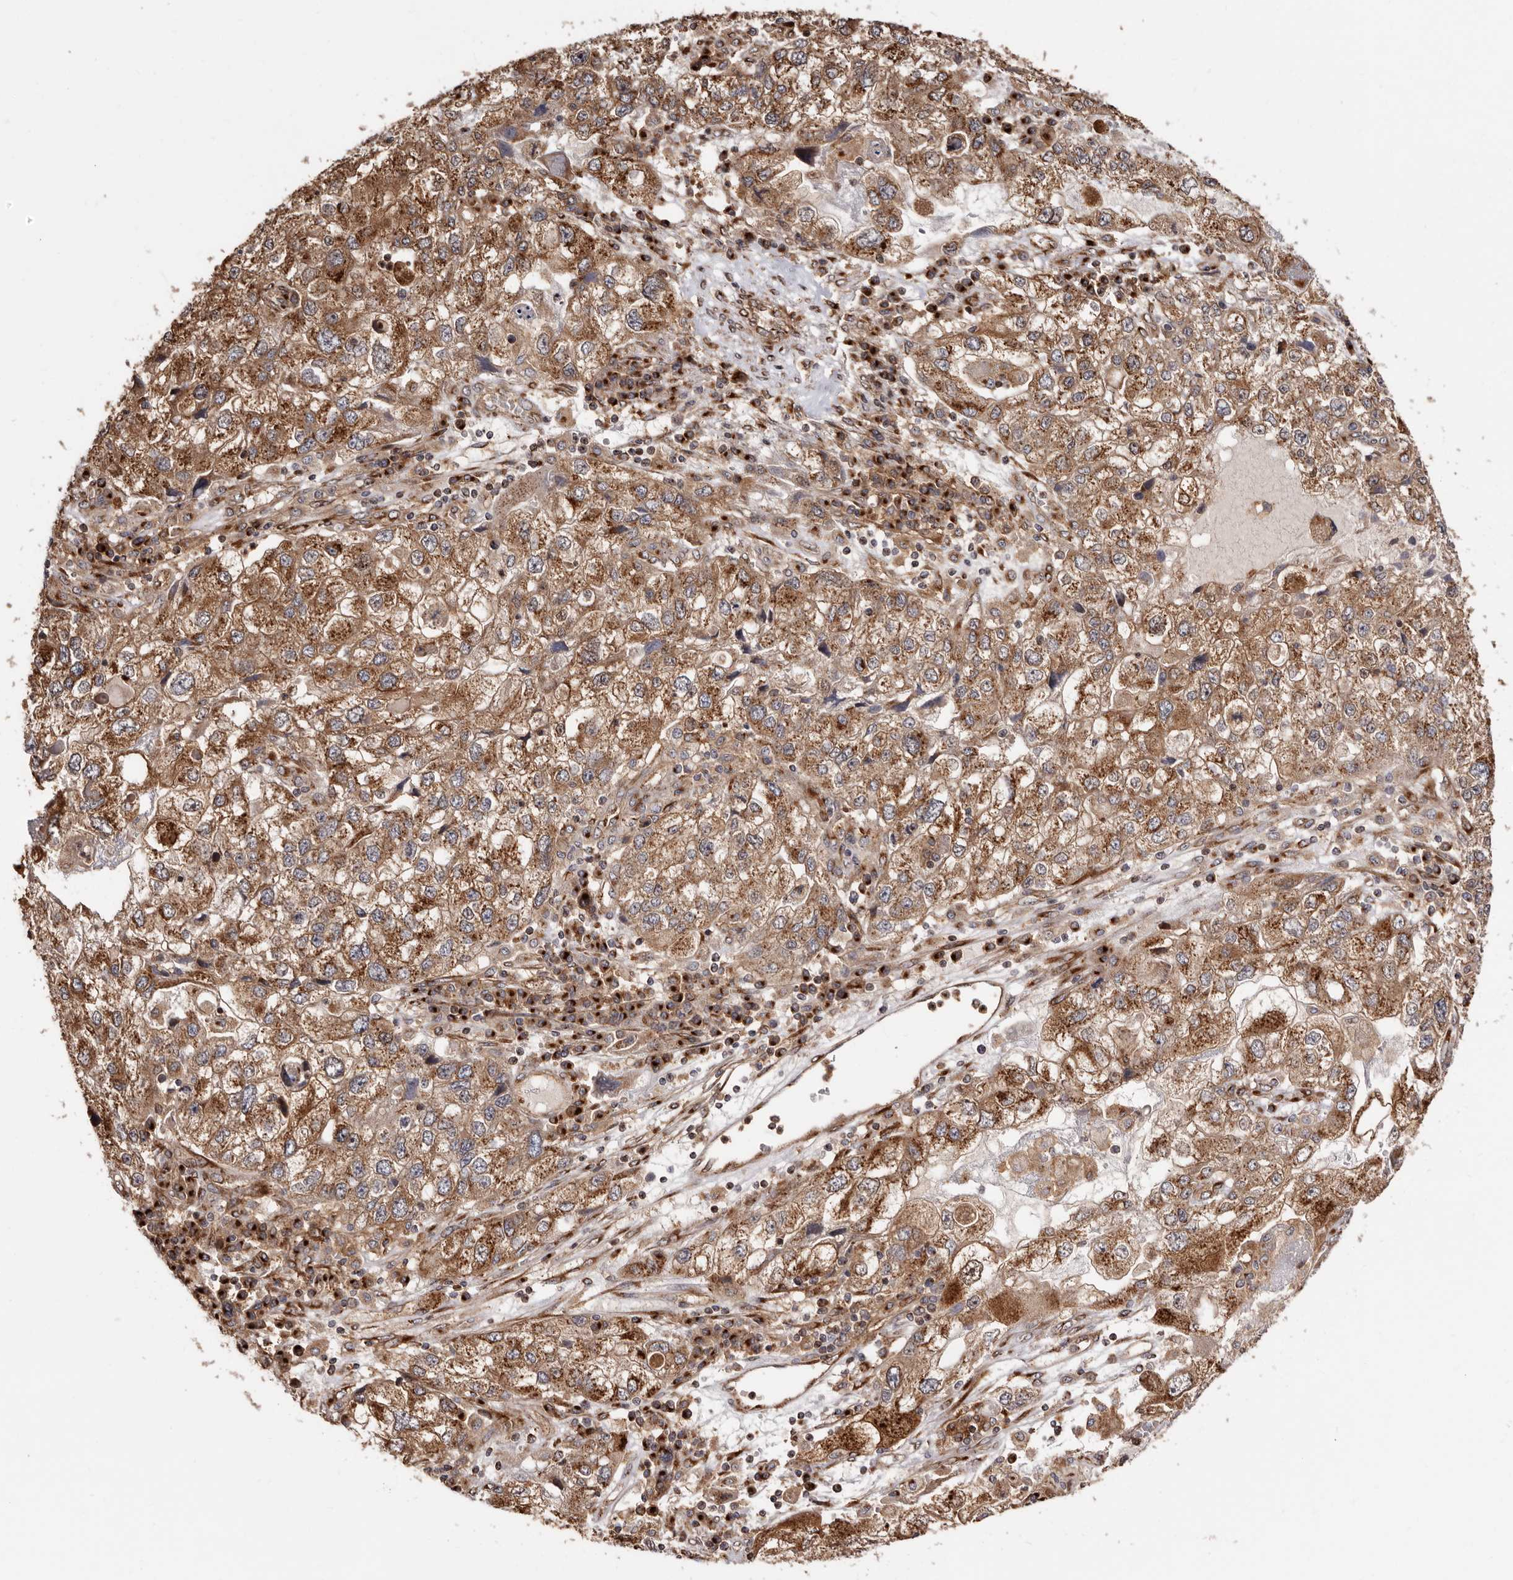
{"staining": {"intensity": "strong", "quantity": ">75%", "location": "cytoplasmic/membranous"}, "tissue": "endometrial cancer", "cell_type": "Tumor cells", "image_type": "cancer", "snomed": [{"axis": "morphology", "description": "Adenocarcinoma, NOS"}, {"axis": "topography", "description": "Endometrium"}], "caption": "IHC micrograph of human adenocarcinoma (endometrial) stained for a protein (brown), which demonstrates high levels of strong cytoplasmic/membranous positivity in approximately >75% of tumor cells.", "gene": "GPR27", "patient": {"sex": "female", "age": 49}}